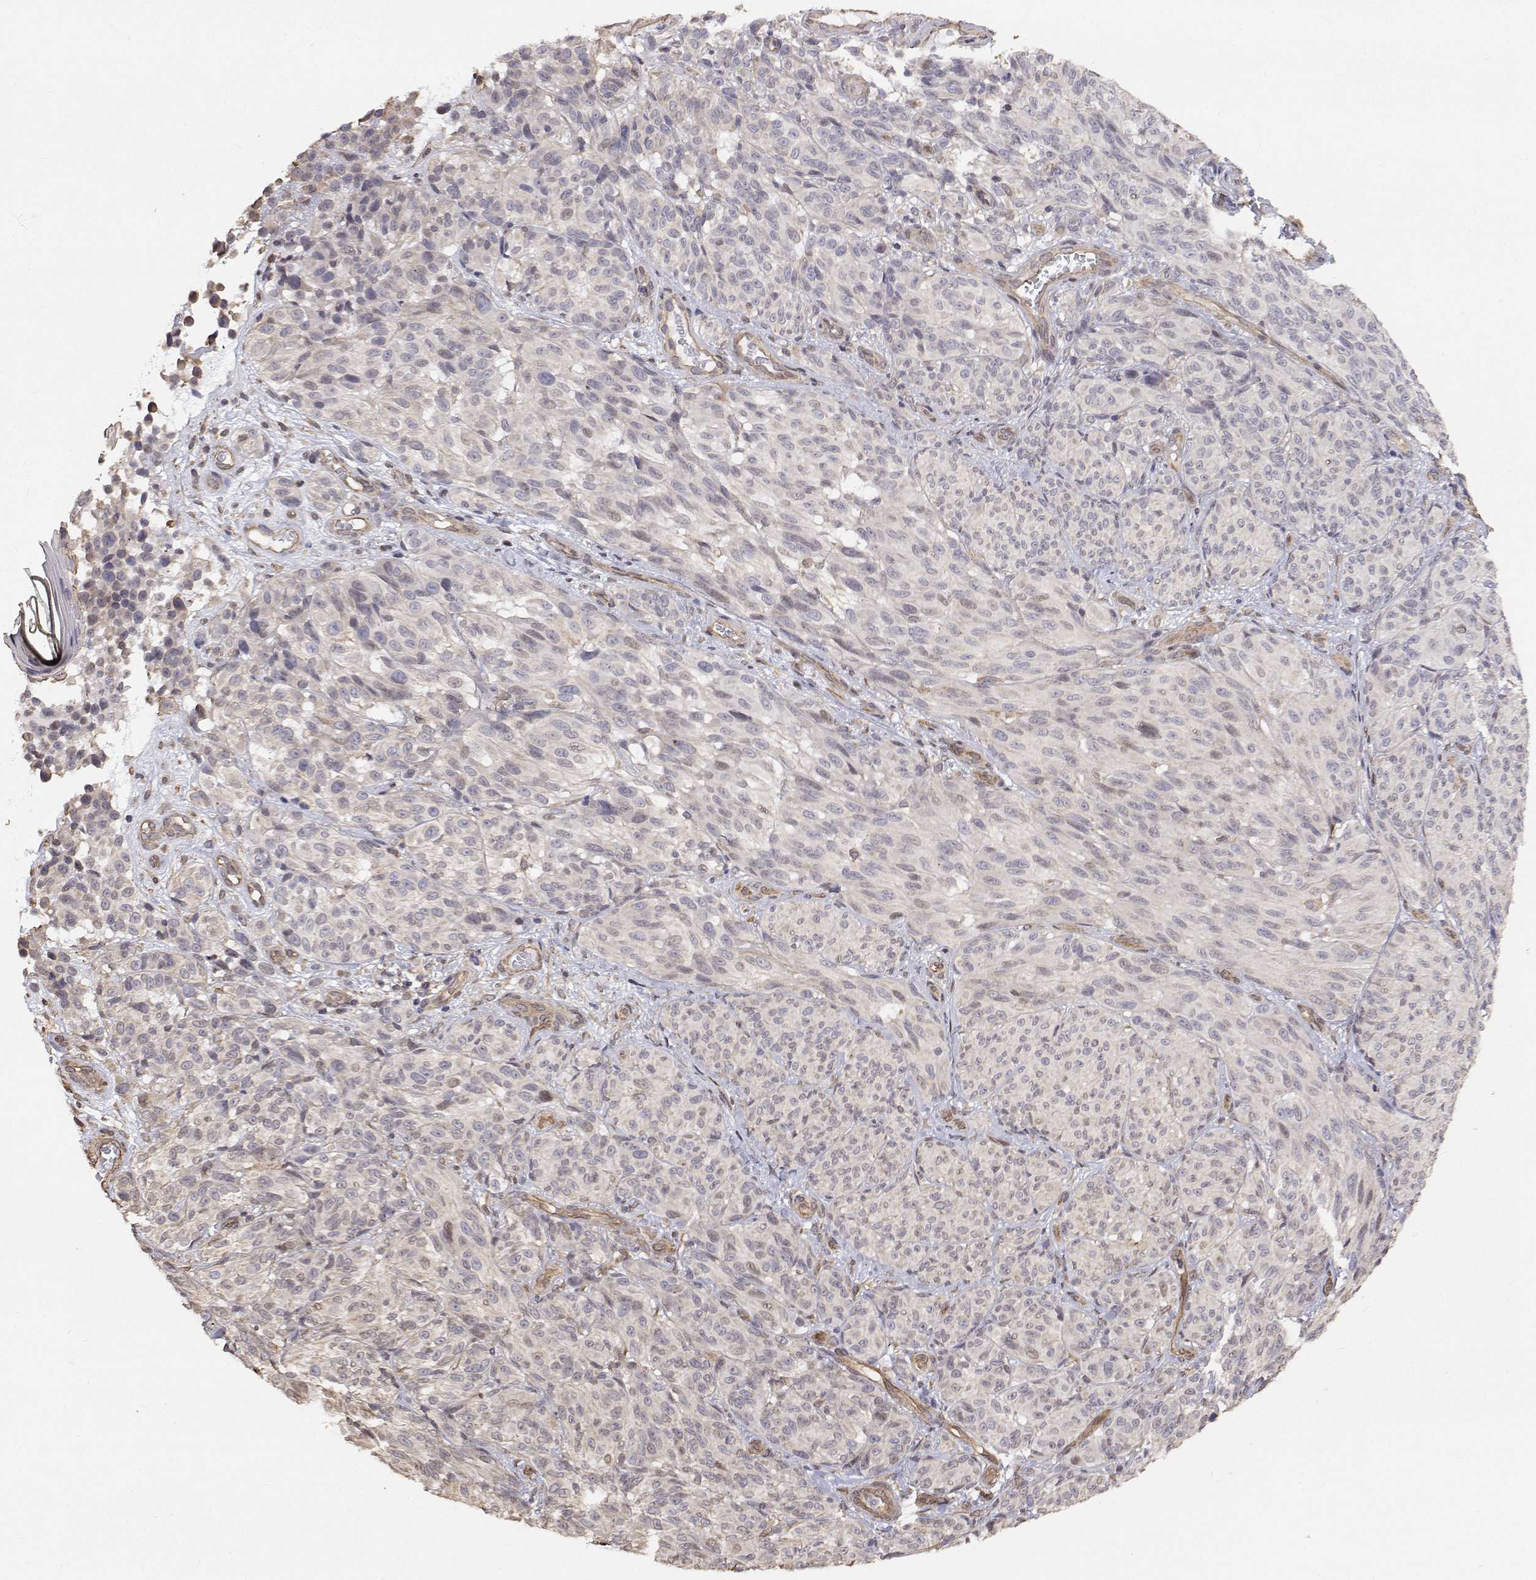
{"staining": {"intensity": "negative", "quantity": "none", "location": "none"}, "tissue": "melanoma", "cell_type": "Tumor cells", "image_type": "cancer", "snomed": [{"axis": "morphology", "description": "Malignant melanoma, NOS"}, {"axis": "topography", "description": "Skin"}], "caption": "This is an immunohistochemistry micrograph of human malignant melanoma. There is no positivity in tumor cells.", "gene": "GSDMA", "patient": {"sex": "female", "age": 85}}